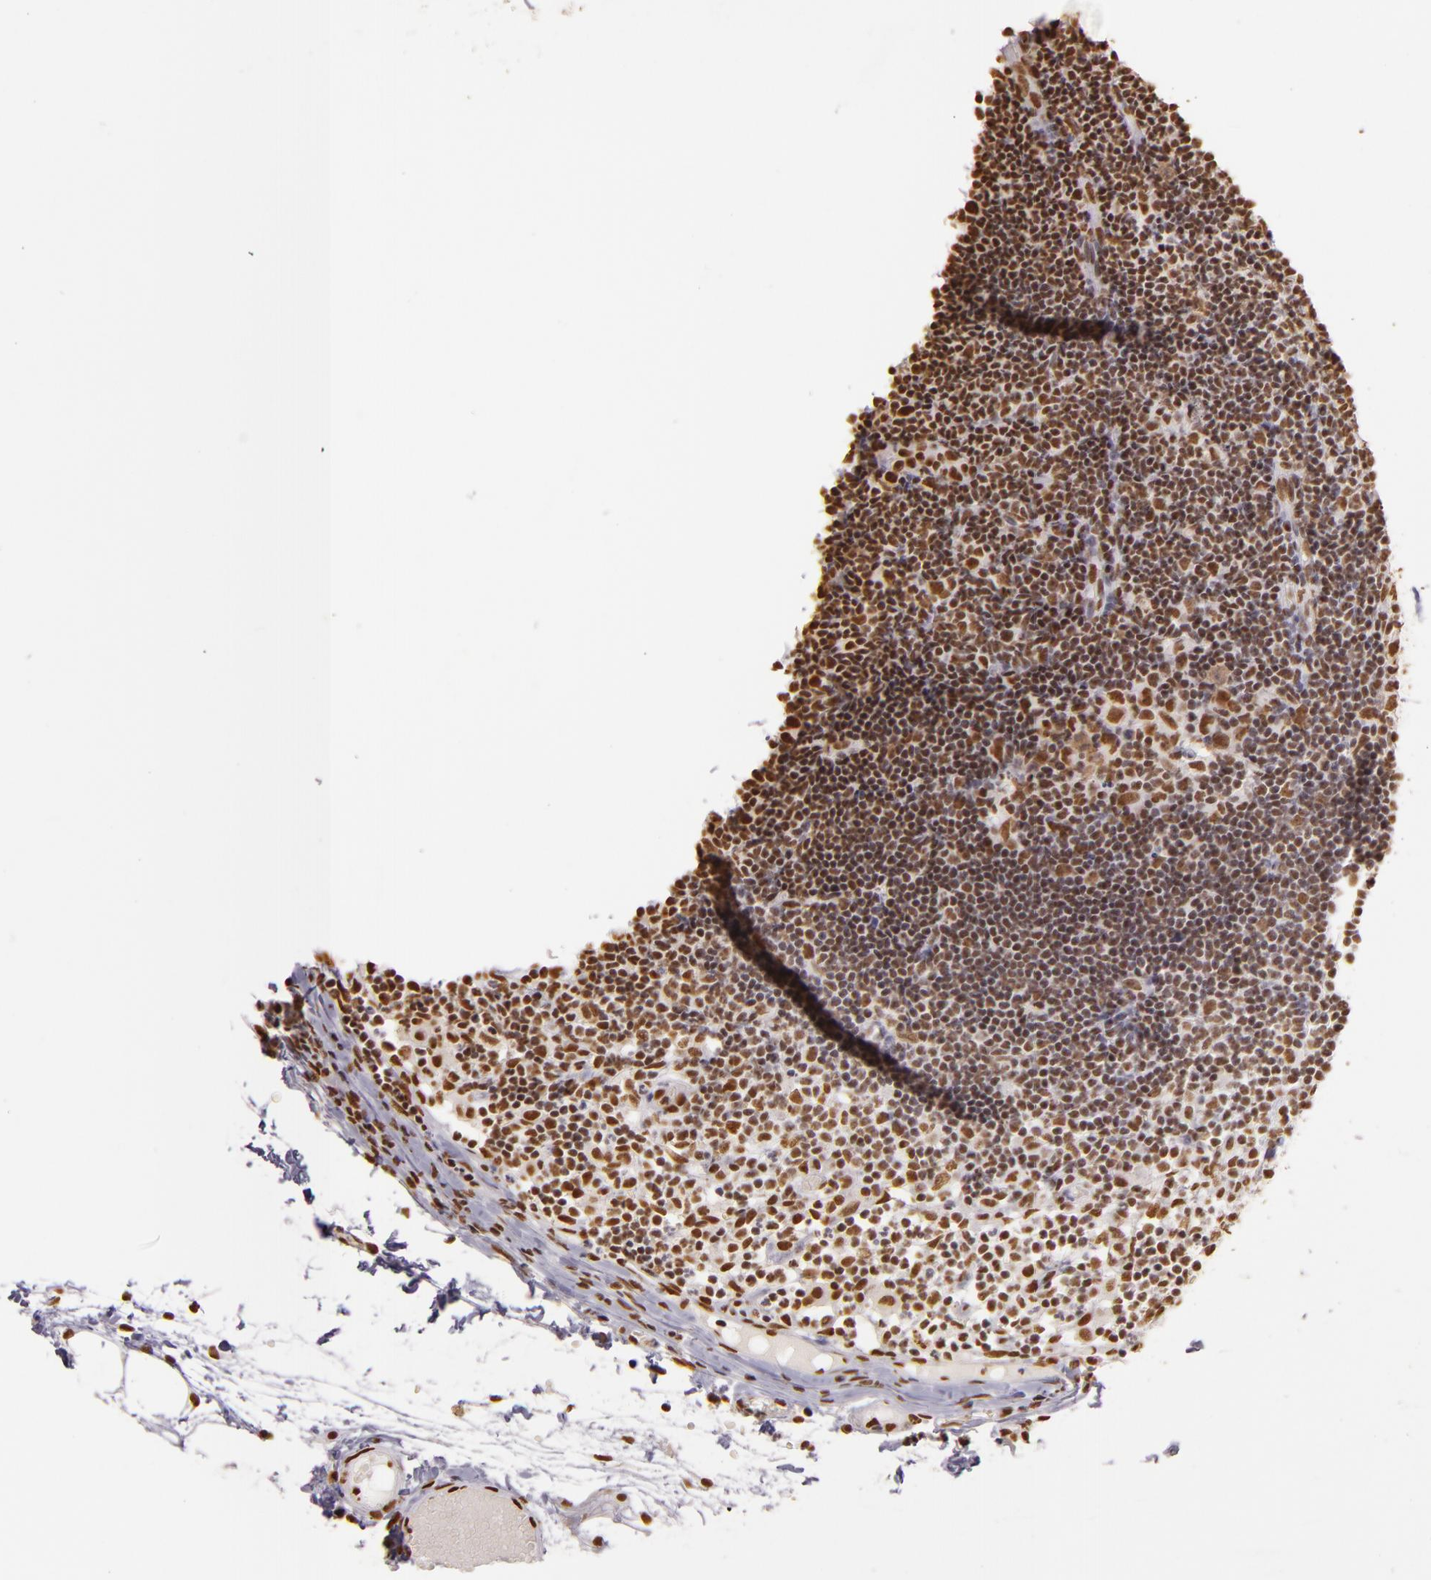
{"staining": {"intensity": "moderate", "quantity": ">75%", "location": "nuclear"}, "tissue": "lymph node", "cell_type": "Non-germinal center cells", "image_type": "normal", "snomed": [{"axis": "morphology", "description": "Normal tissue, NOS"}, {"axis": "morphology", "description": "Inflammation, NOS"}, {"axis": "topography", "description": "Lymph node"}, {"axis": "topography", "description": "Salivary gland"}], "caption": "DAB (3,3'-diaminobenzidine) immunohistochemical staining of normal human lymph node displays moderate nuclear protein expression in about >75% of non-germinal center cells.", "gene": "PAPOLA", "patient": {"sex": "male", "age": 3}}